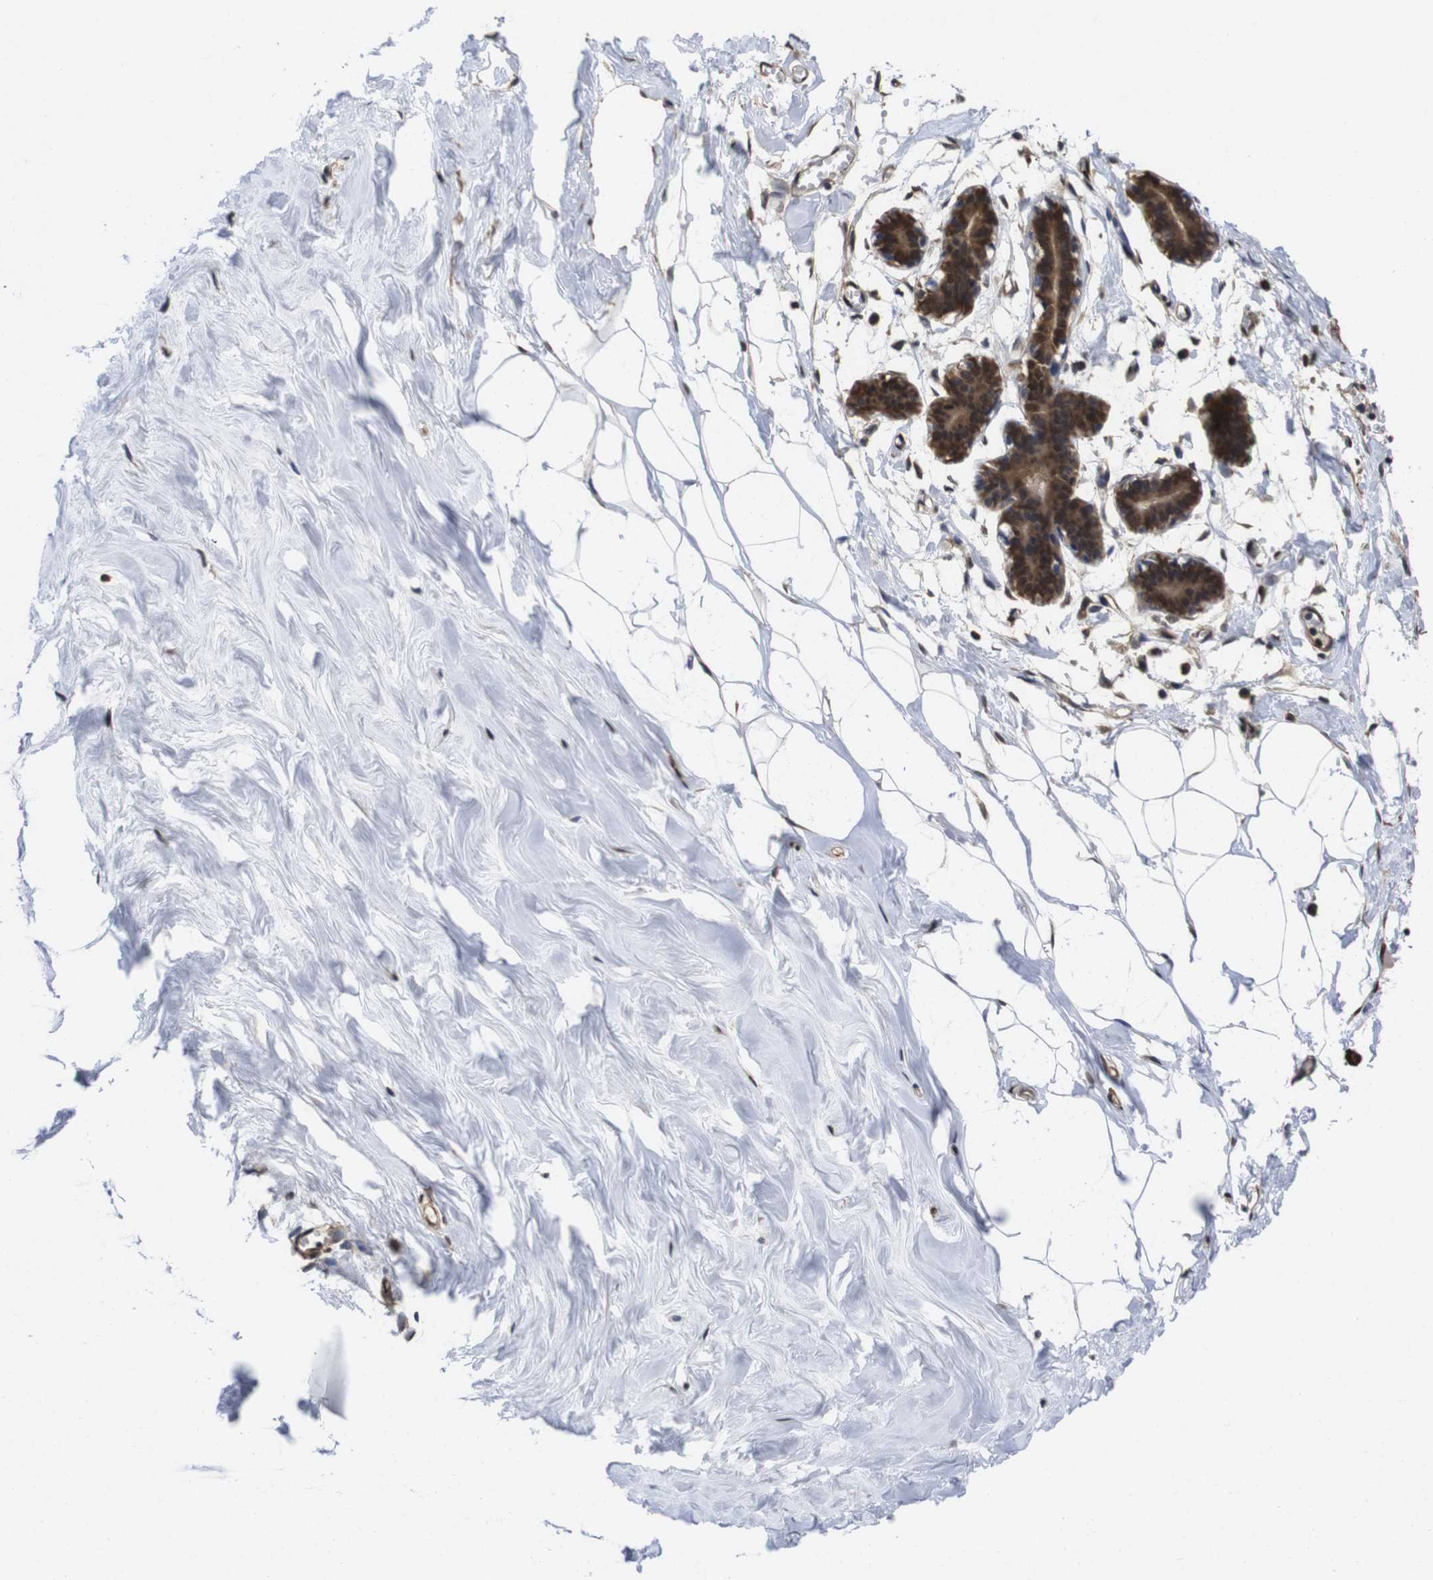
{"staining": {"intensity": "moderate", "quantity": ">75%", "location": "nuclear"}, "tissue": "breast", "cell_type": "Adipocytes", "image_type": "normal", "snomed": [{"axis": "morphology", "description": "Normal tissue, NOS"}, {"axis": "topography", "description": "Breast"}], "caption": "Immunohistochemistry photomicrograph of benign breast: breast stained using immunohistochemistry (IHC) reveals medium levels of moderate protein expression localized specifically in the nuclear of adipocytes, appearing as a nuclear brown color.", "gene": "SUMO3", "patient": {"sex": "female", "age": 27}}